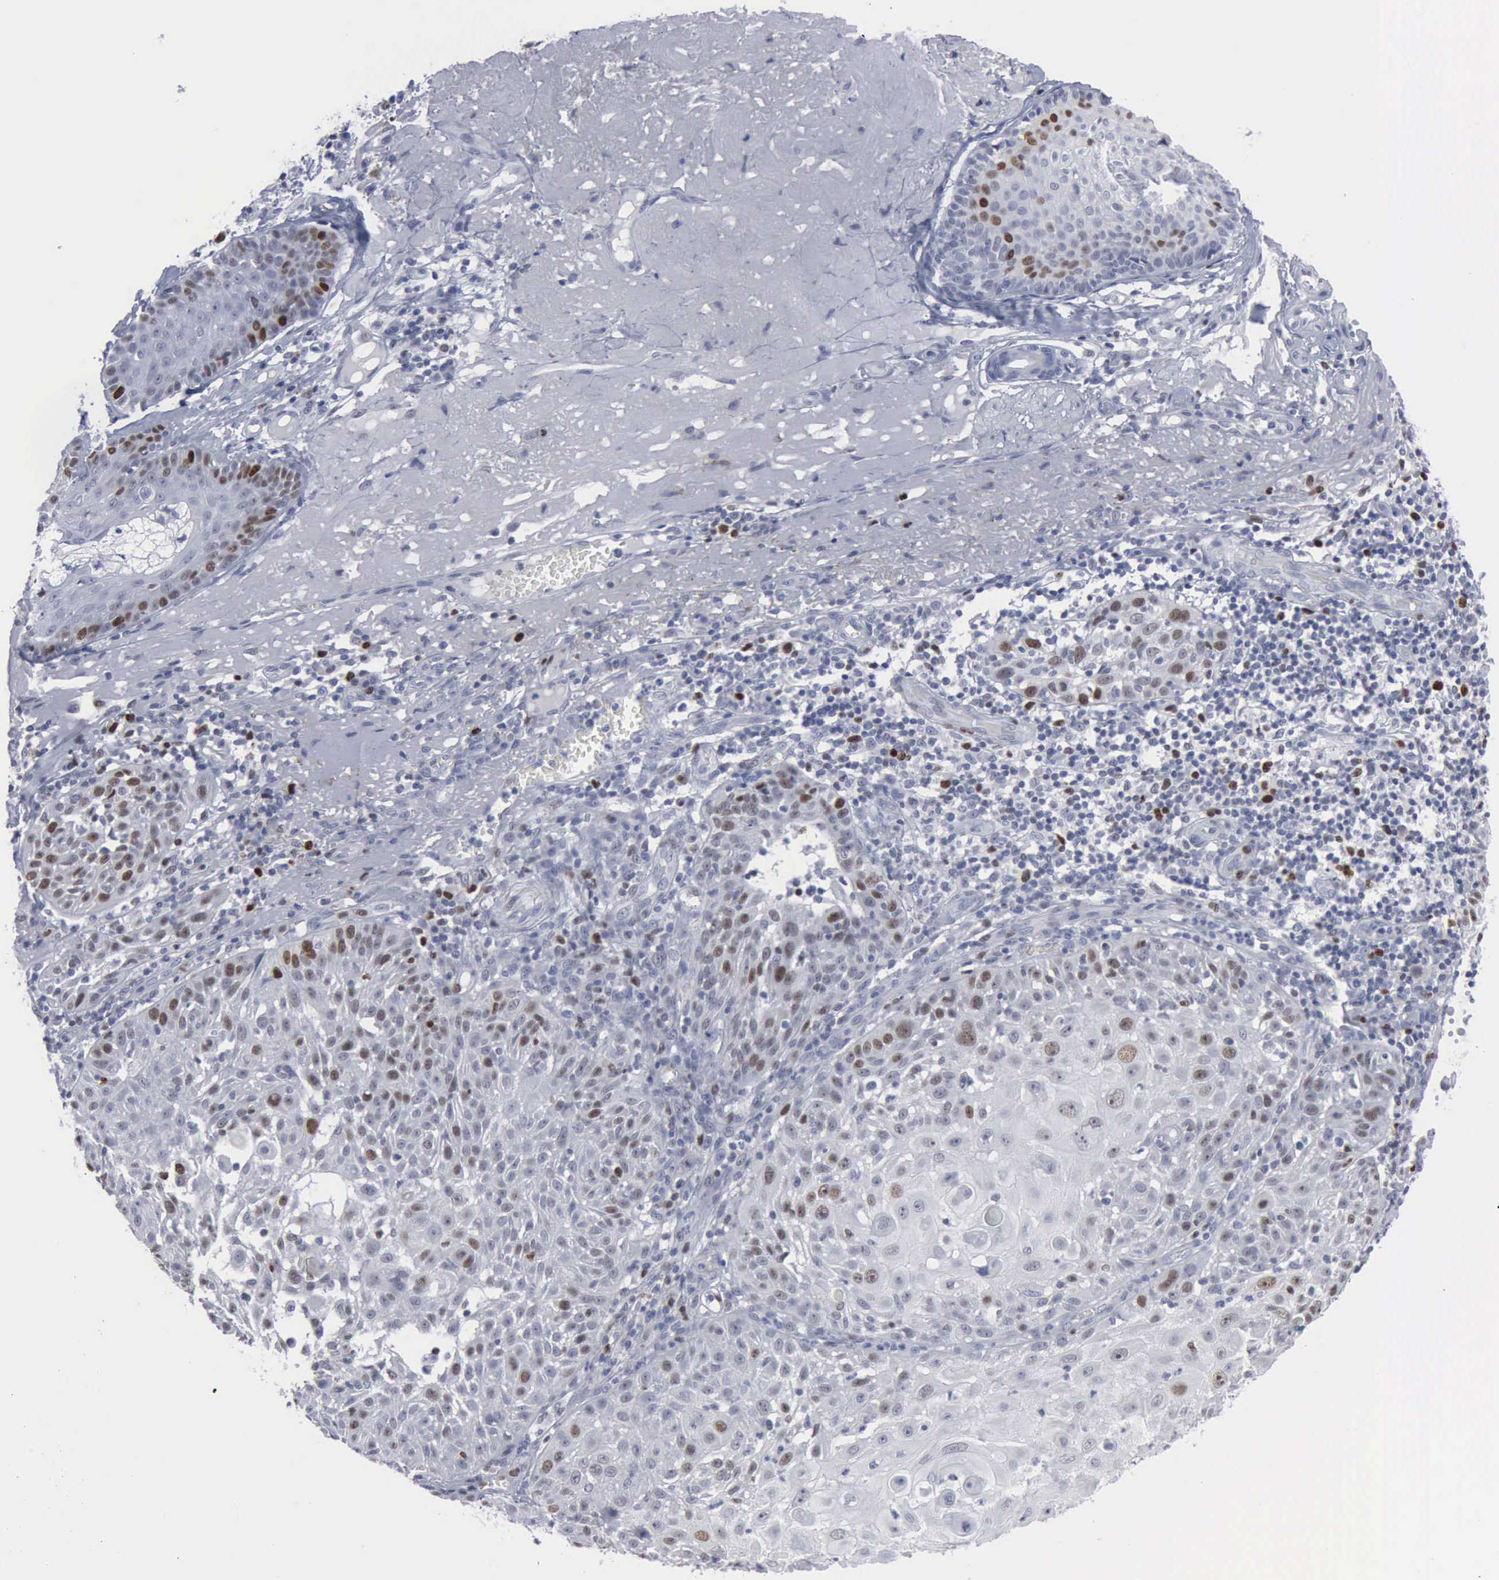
{"staining": {"intensity": "moderate", "quantity": "25%-75%", "location": "nuclear"}, "tissue": "skin cancer", "cell_type": "Tumor cells", "image_type": "cancer", "snomed": [{"axis": "morphology", "description": "Squamous cell carcinoma, NOS"}, {"axis": "topography", "description": "Skin"}], "caption": "Protein expression analysis of squamous cell carcinoma (skin) displays moderate nuclear expression in about 25%-75% of tumor cells.", "gene": "MCM5", "patient": {"sex": "female", "age": 89}}